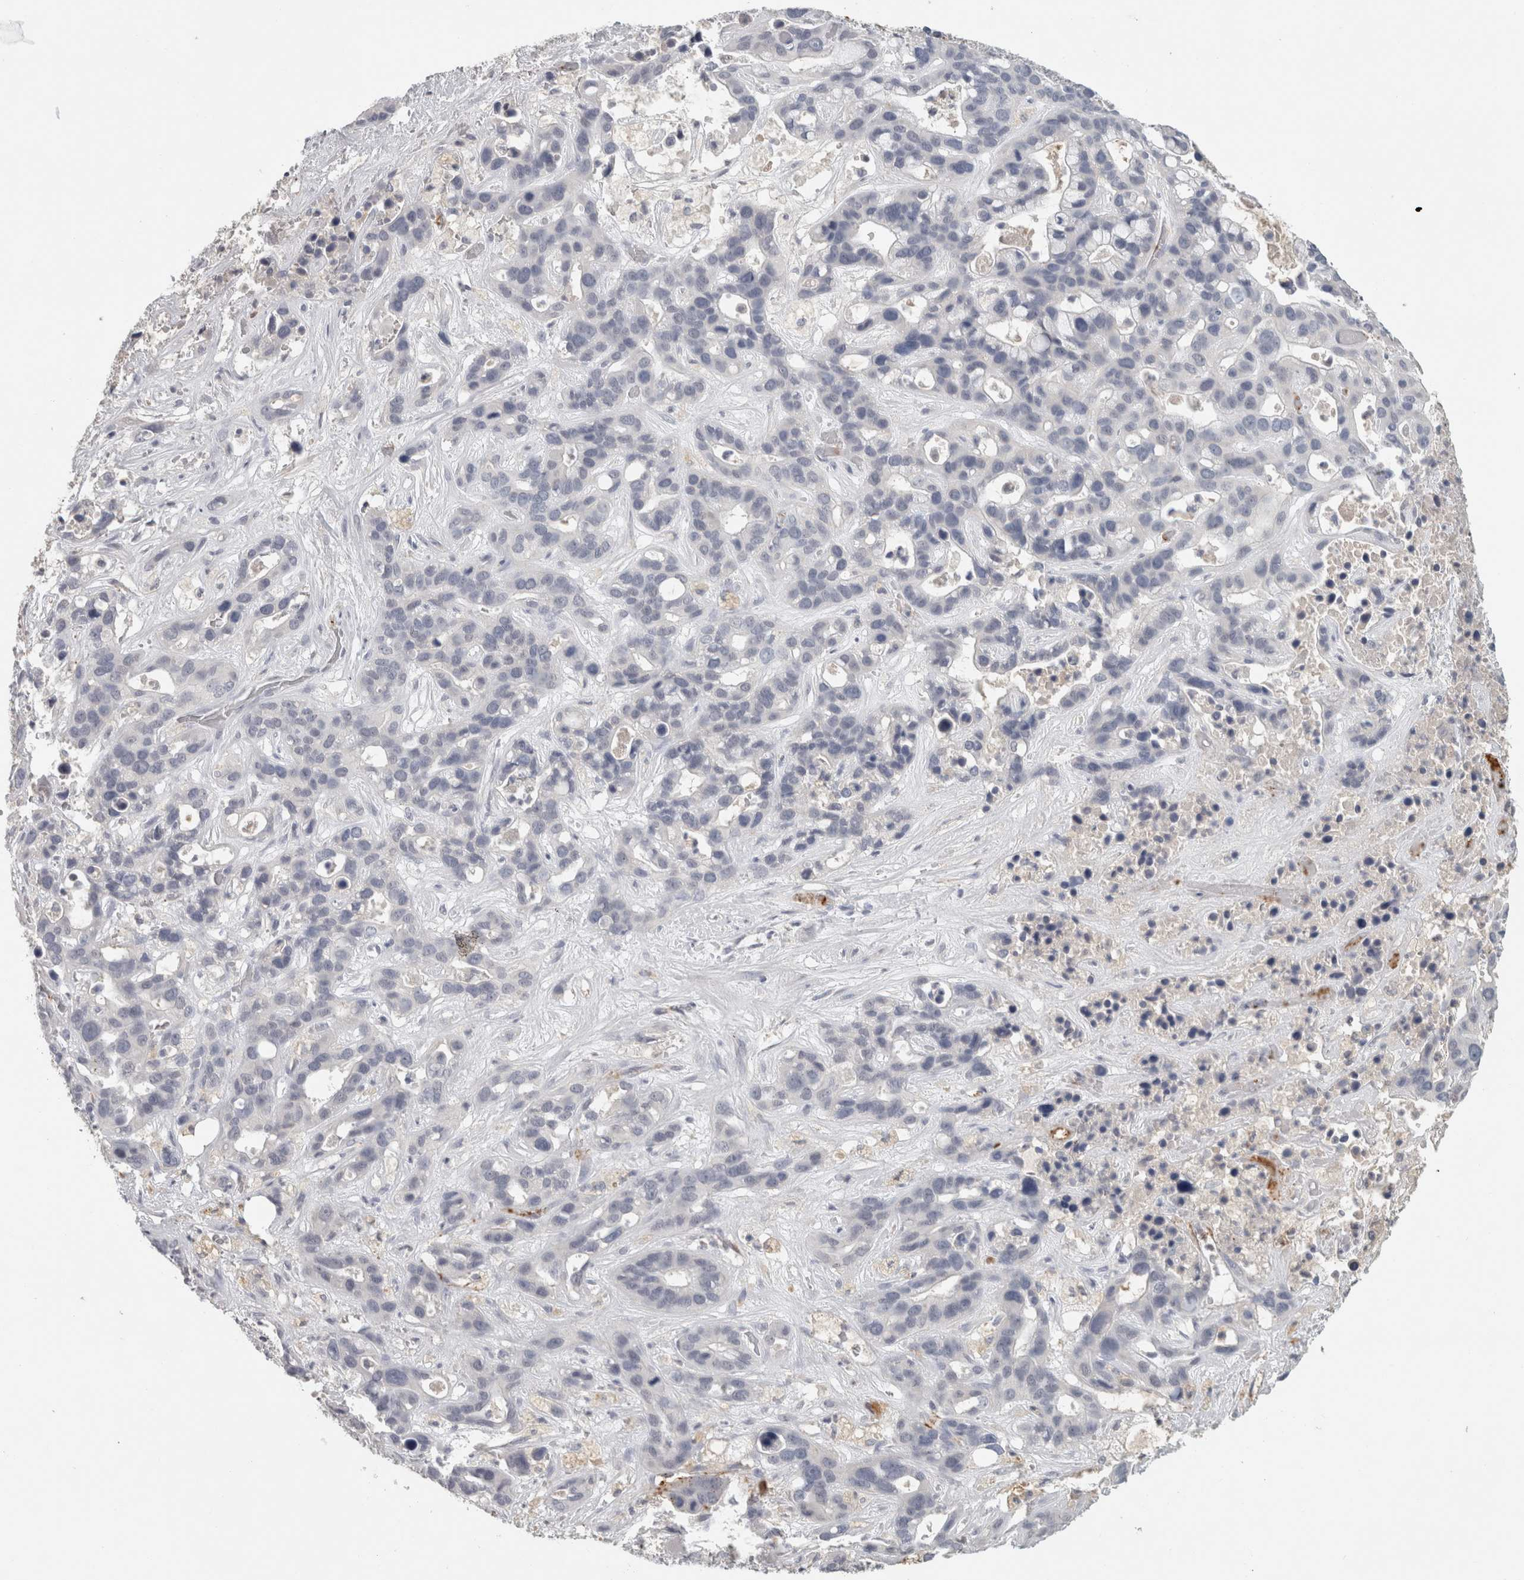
{"staining": {"intensity": "negative", "quantity": "none", "location": "none"}, "tissue": "liver cancer", "cell_type": "Tumor cells", "image_type": "cancer", "snomed": [{"axis": "morphology", "description": "Cholangiocarcinoma"}, {"axis": "topography", "description": "Liver"}], "caption": "IHC histopathology image of neoplastic tissue: liver cancer (cholangiocarcinoma) stained with DAB (3,3'-diaminobenzidine) reveals no significant protein expression in tumor cells. (DAB IHC, high magnification).", "gene": "CD36", "patient": {"sex": "female", "age": 65}}